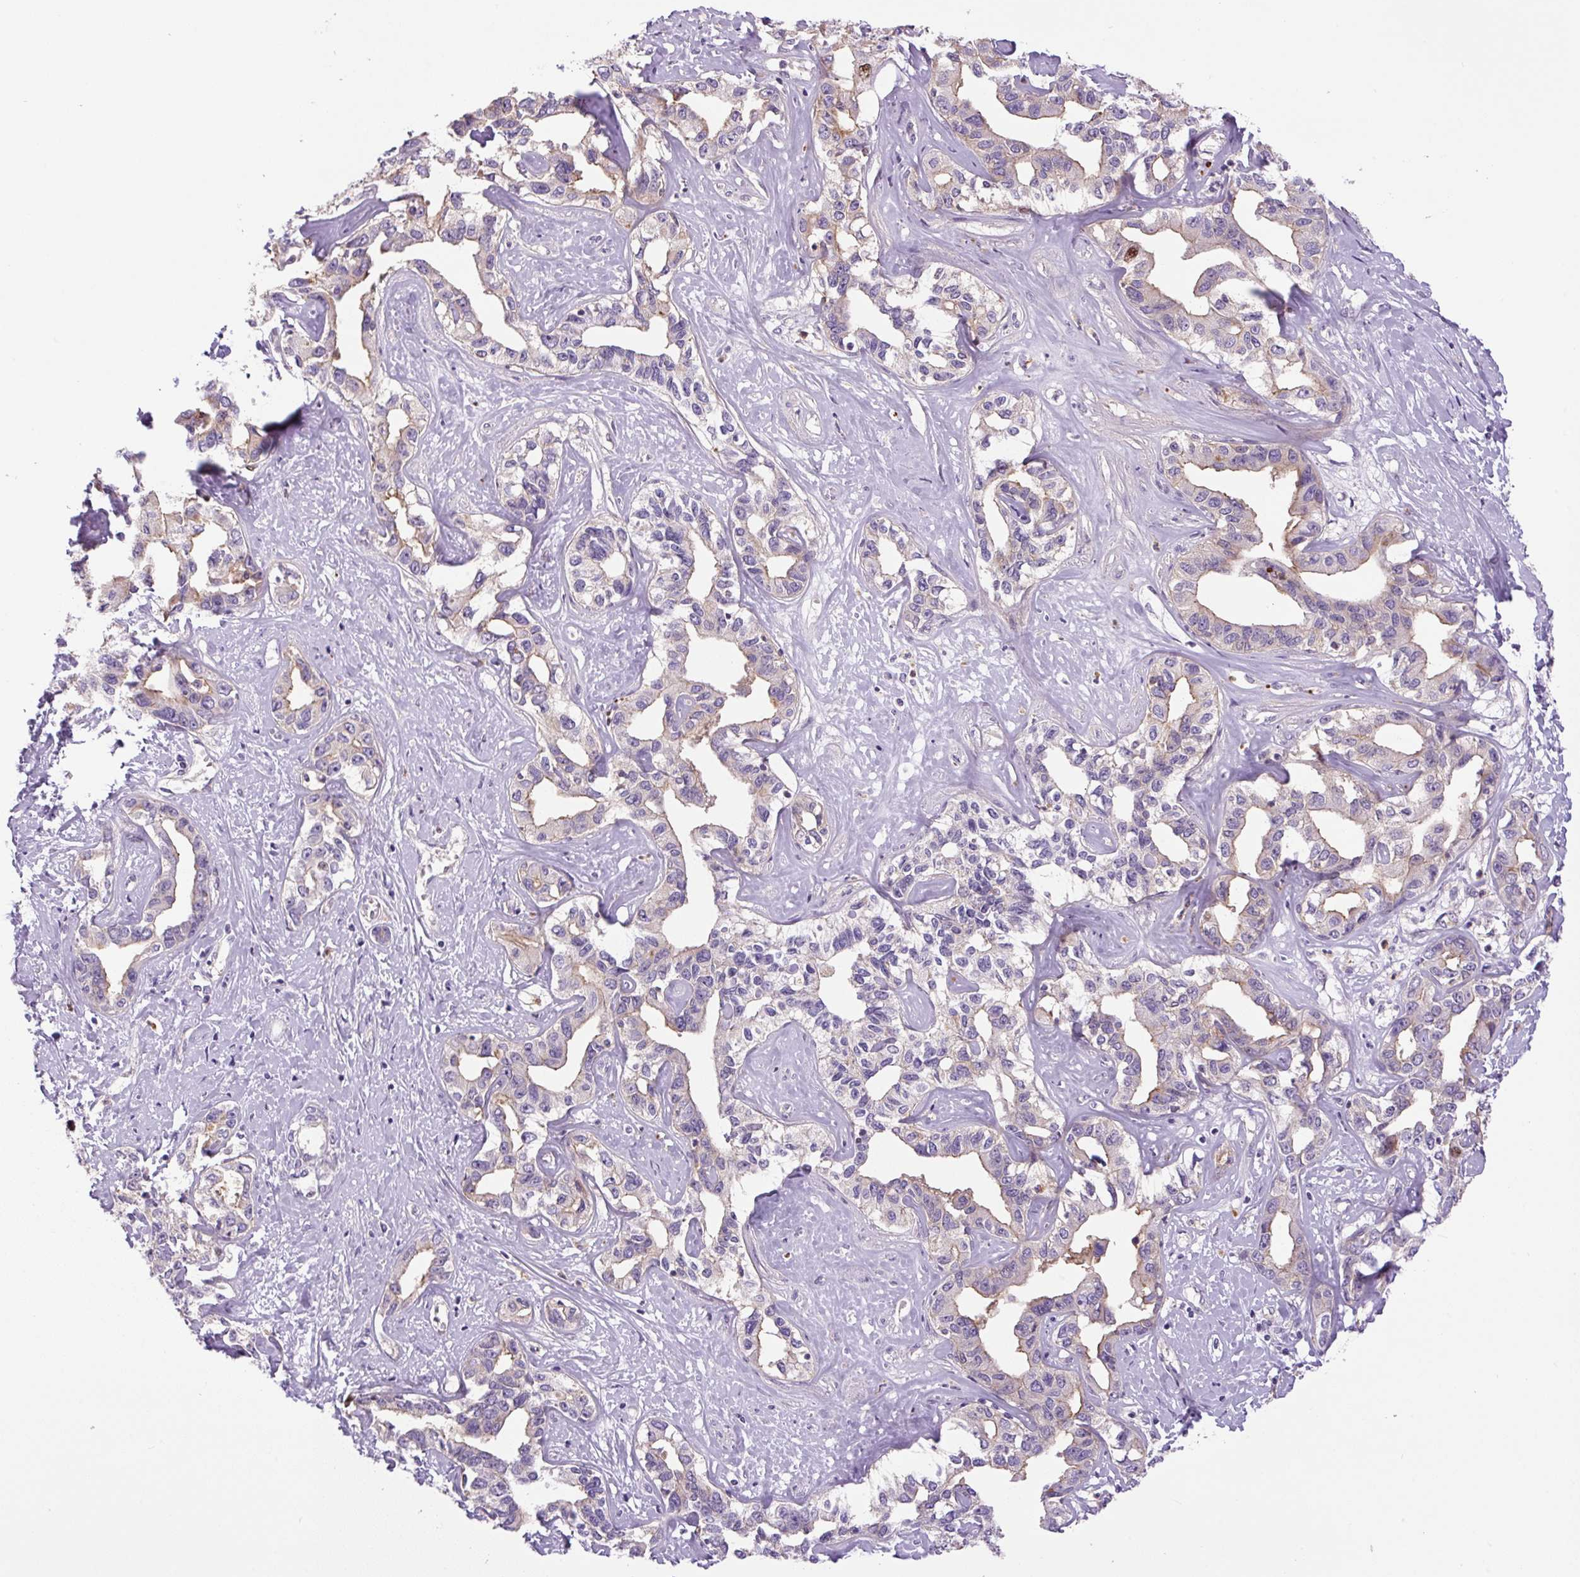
{"staining": {"intensity": "moderate", "quantity": "<25%", "location": "cytoplasmic/membranous"}, "tissue": "liver cancer", "cell_type": "Tumor cells", "image_type": "cancer", "snomed": [{"axis": "morphology", "description": "Cholangiocarcinoma"}, {"axis": "topography", "description": "Liver"}], "caption": "This image demonstrates immunohistochemistry staining of cholangiocarcinoma (liver), with low moderate cytoplasmic/membranous positivity in approximately <25% of tumor cells.", "gene": "KIFC1", "patient": {"sex": "male", "age": 59}}